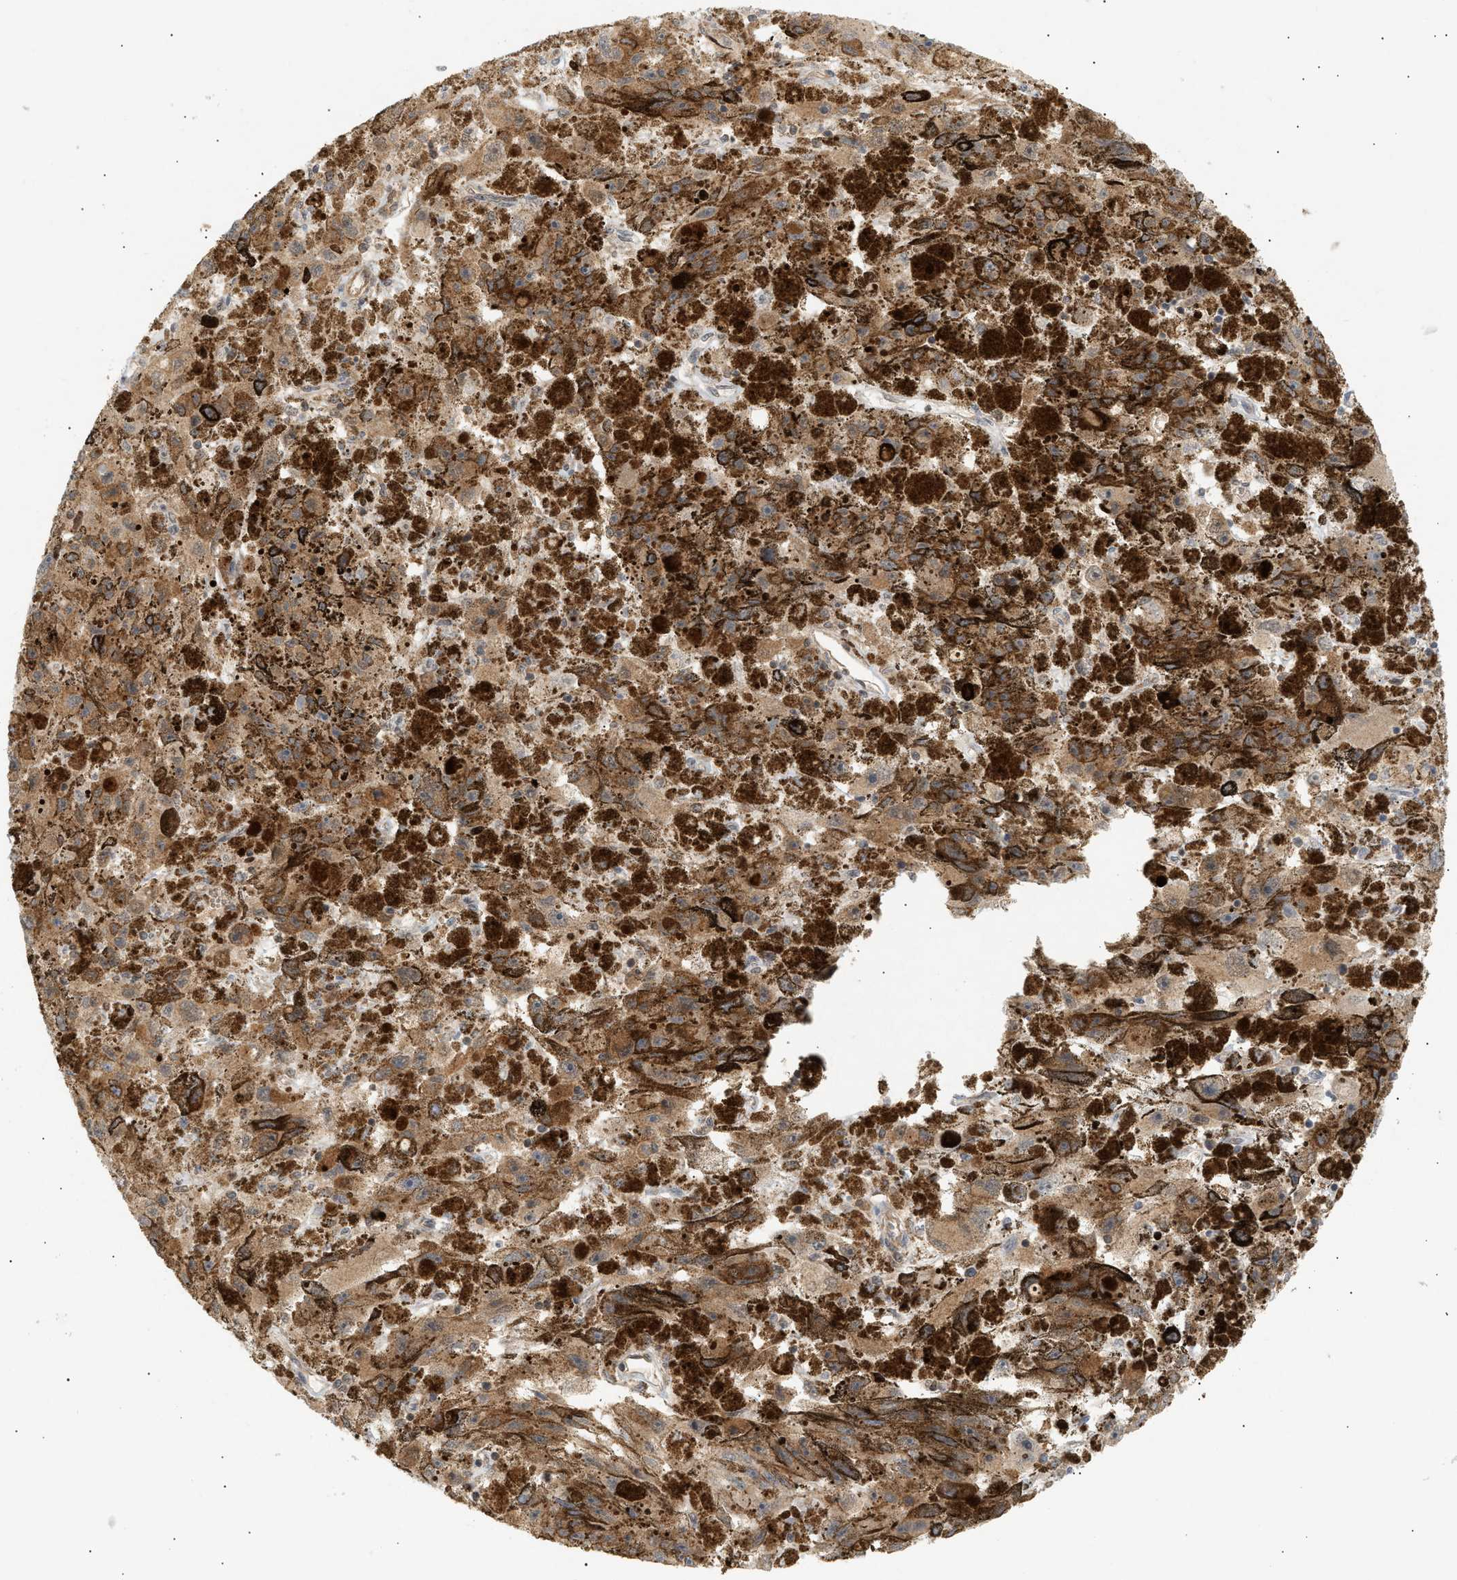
{"staining": {"intensity": "weak", "quantity": ">75%", "location": "cytoplasmic/membranous"}, "tissue": "melanoma", "cell_type": "Tumor cells", "image_type": "cancer", "snomed": [{"axis": "morphology", "description": "Malignant melanoma, NOS"}, {"axis": "topography", "description": "Skin"}], "caption": "Immunohistochemical staining of human malignant melanoma exhibits low levels of weak cytoplasmic/membranous positivity in about >75% of tumor cells.", "gene": "SHC1", "patient": {"sex": "female", "age": 104}}